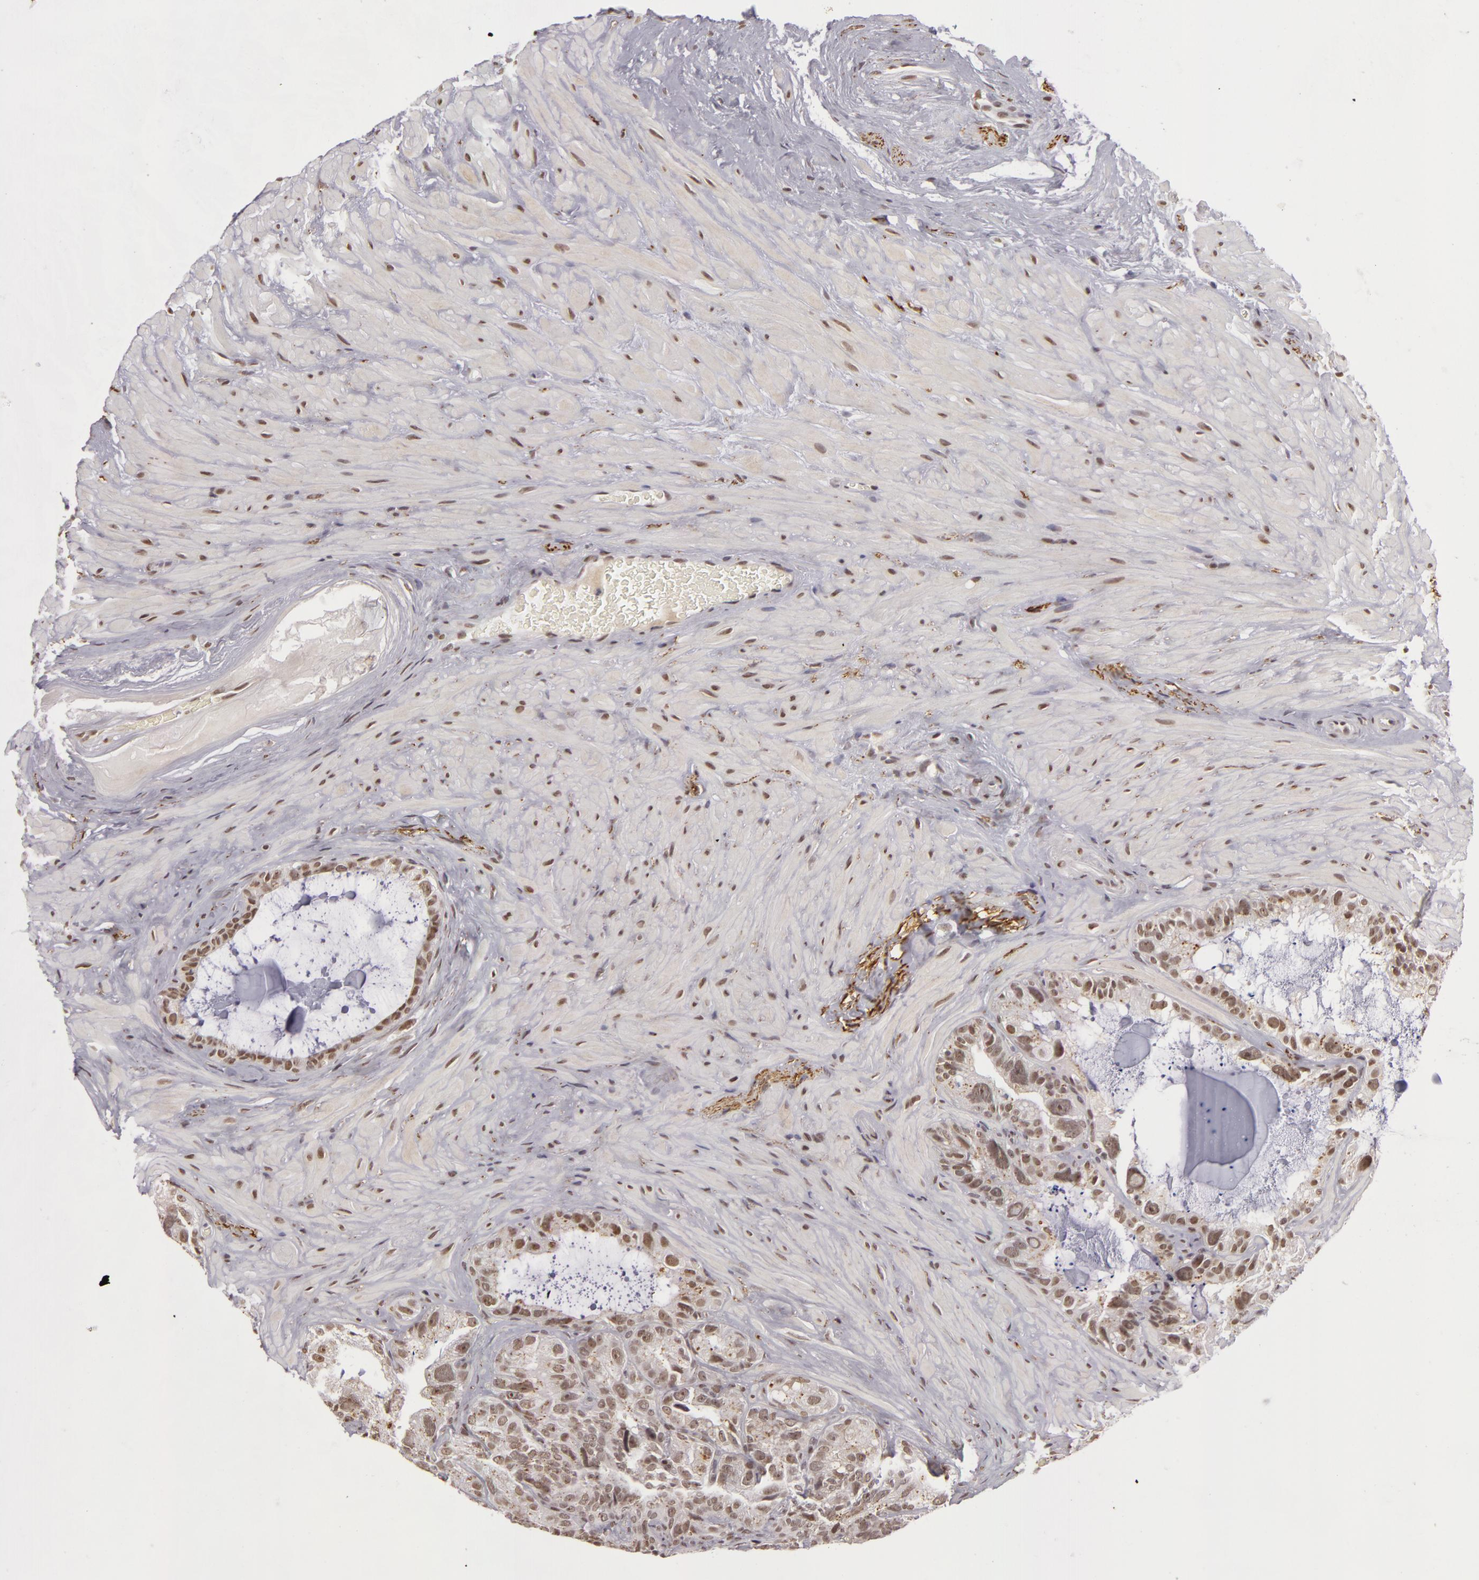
{"staining": {"intensity": "weak", "quantity": ">75%", "location": "nuclear"}, "tissue": "seminal vesicle", "cell_type": "Glandular cells", "image_type": "normal", "snomed": [{"axis": "morphology", "description": "Normal tissue, NOS"}, {"axis": "topography", "description": "Seminal veicle"}], "caption": "Immunohistochemical staining of benign human seminal vesicle displays weak nuclear protein positivity in about >75% of glandular cells.", "gene": "RRP7A", "patient": {"sex": "male", "age": 63}}